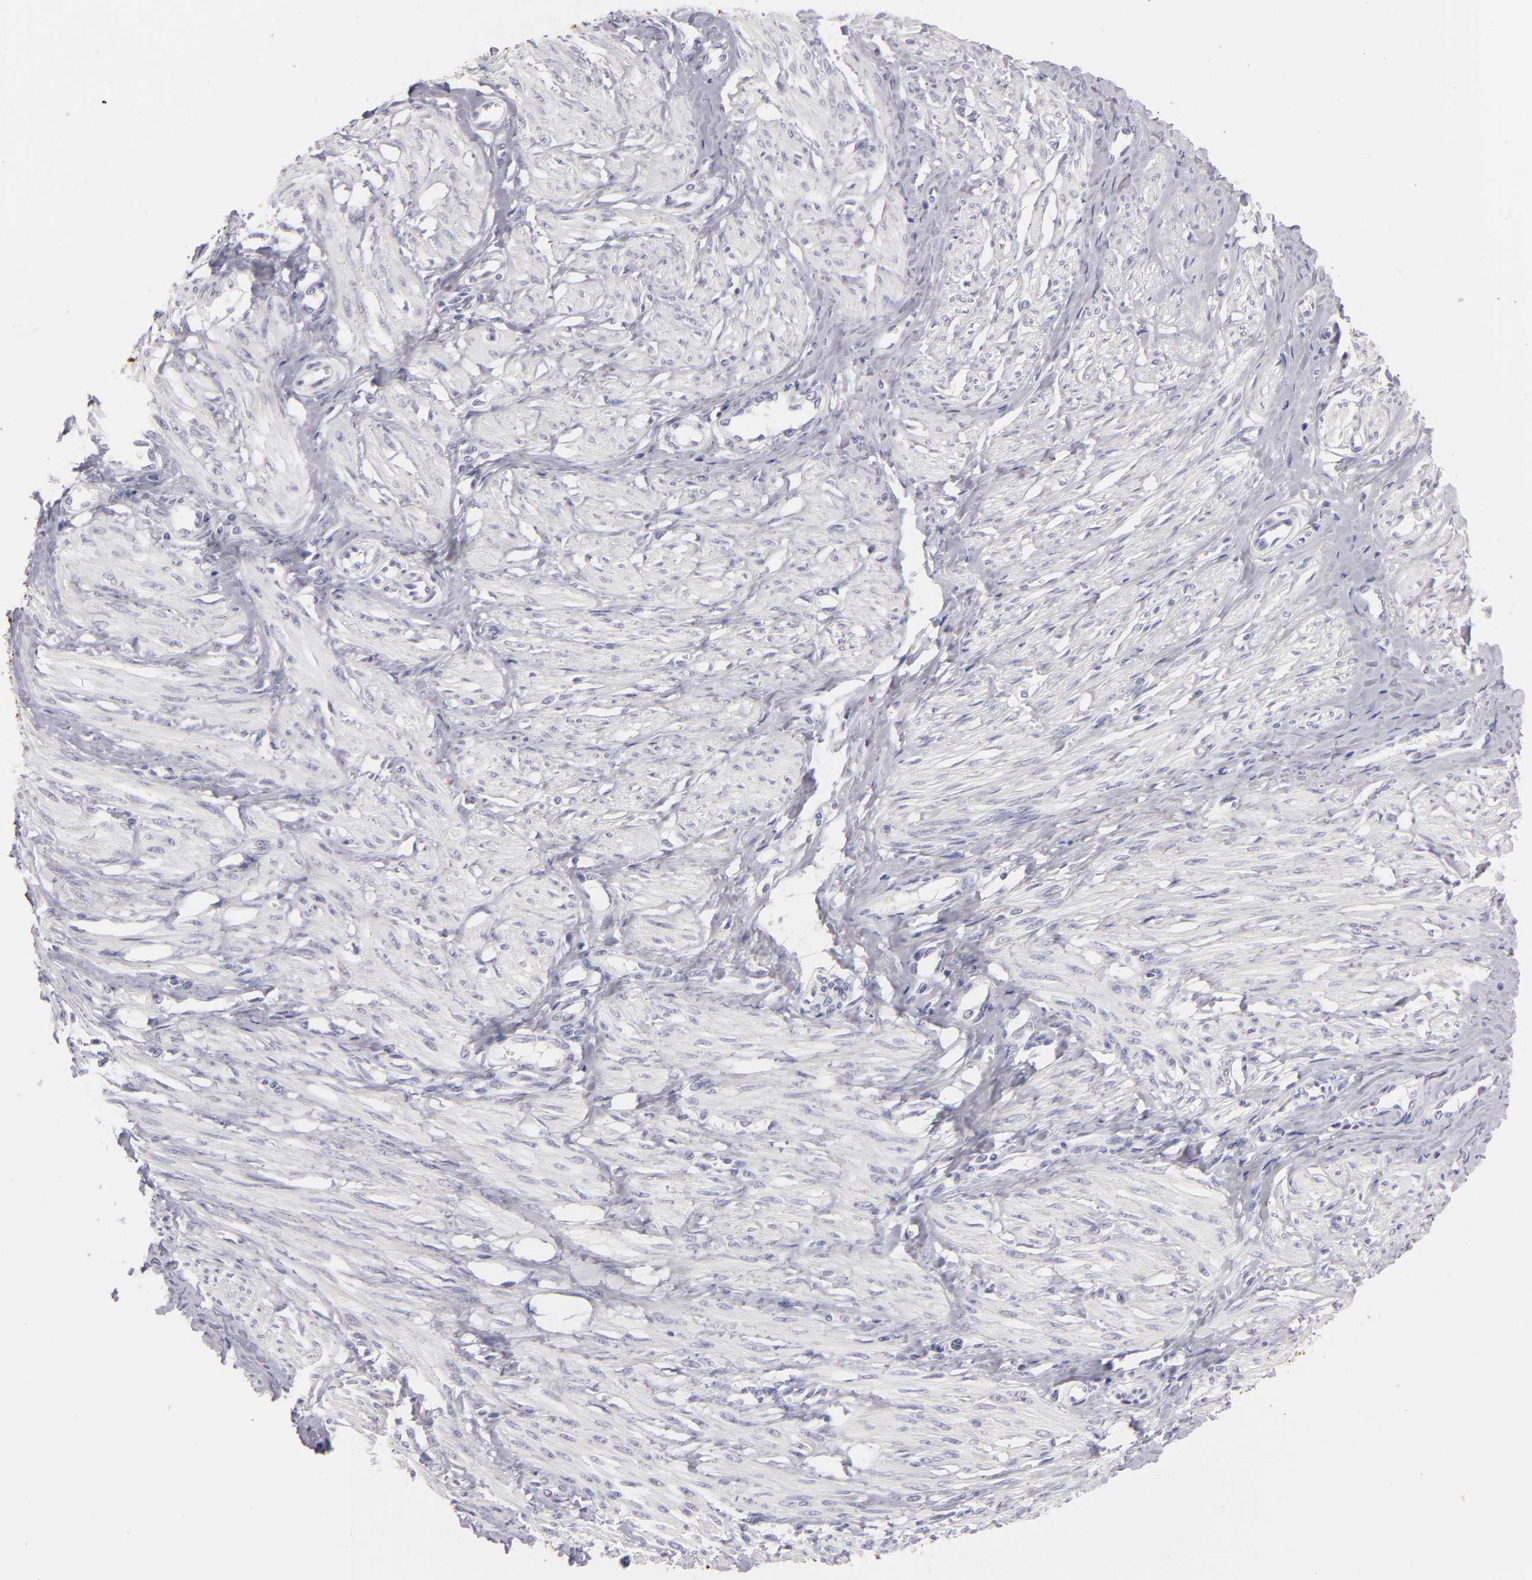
{"staining": {"intensity": "negative", "quantity": "none", "location": "none"}, "tissue": "smooth muscle", "cell_type": "Smooth muscle cells", "image_type": "normal", "snomed": [{"axis": "morphology", "description": "Normal tissue, NOS"}, {"axis": "topography", "description": "Smooth muscle"}, {"axis": "topography", "description": "Uterus"}], "caption": "DAB immunohistochemical staining of unremarkable human smooth muscle exhibits no significant expression in smooth muscle cells.", "gene": "TNNC1", "patient": {"sex": "female", "age": 39}}